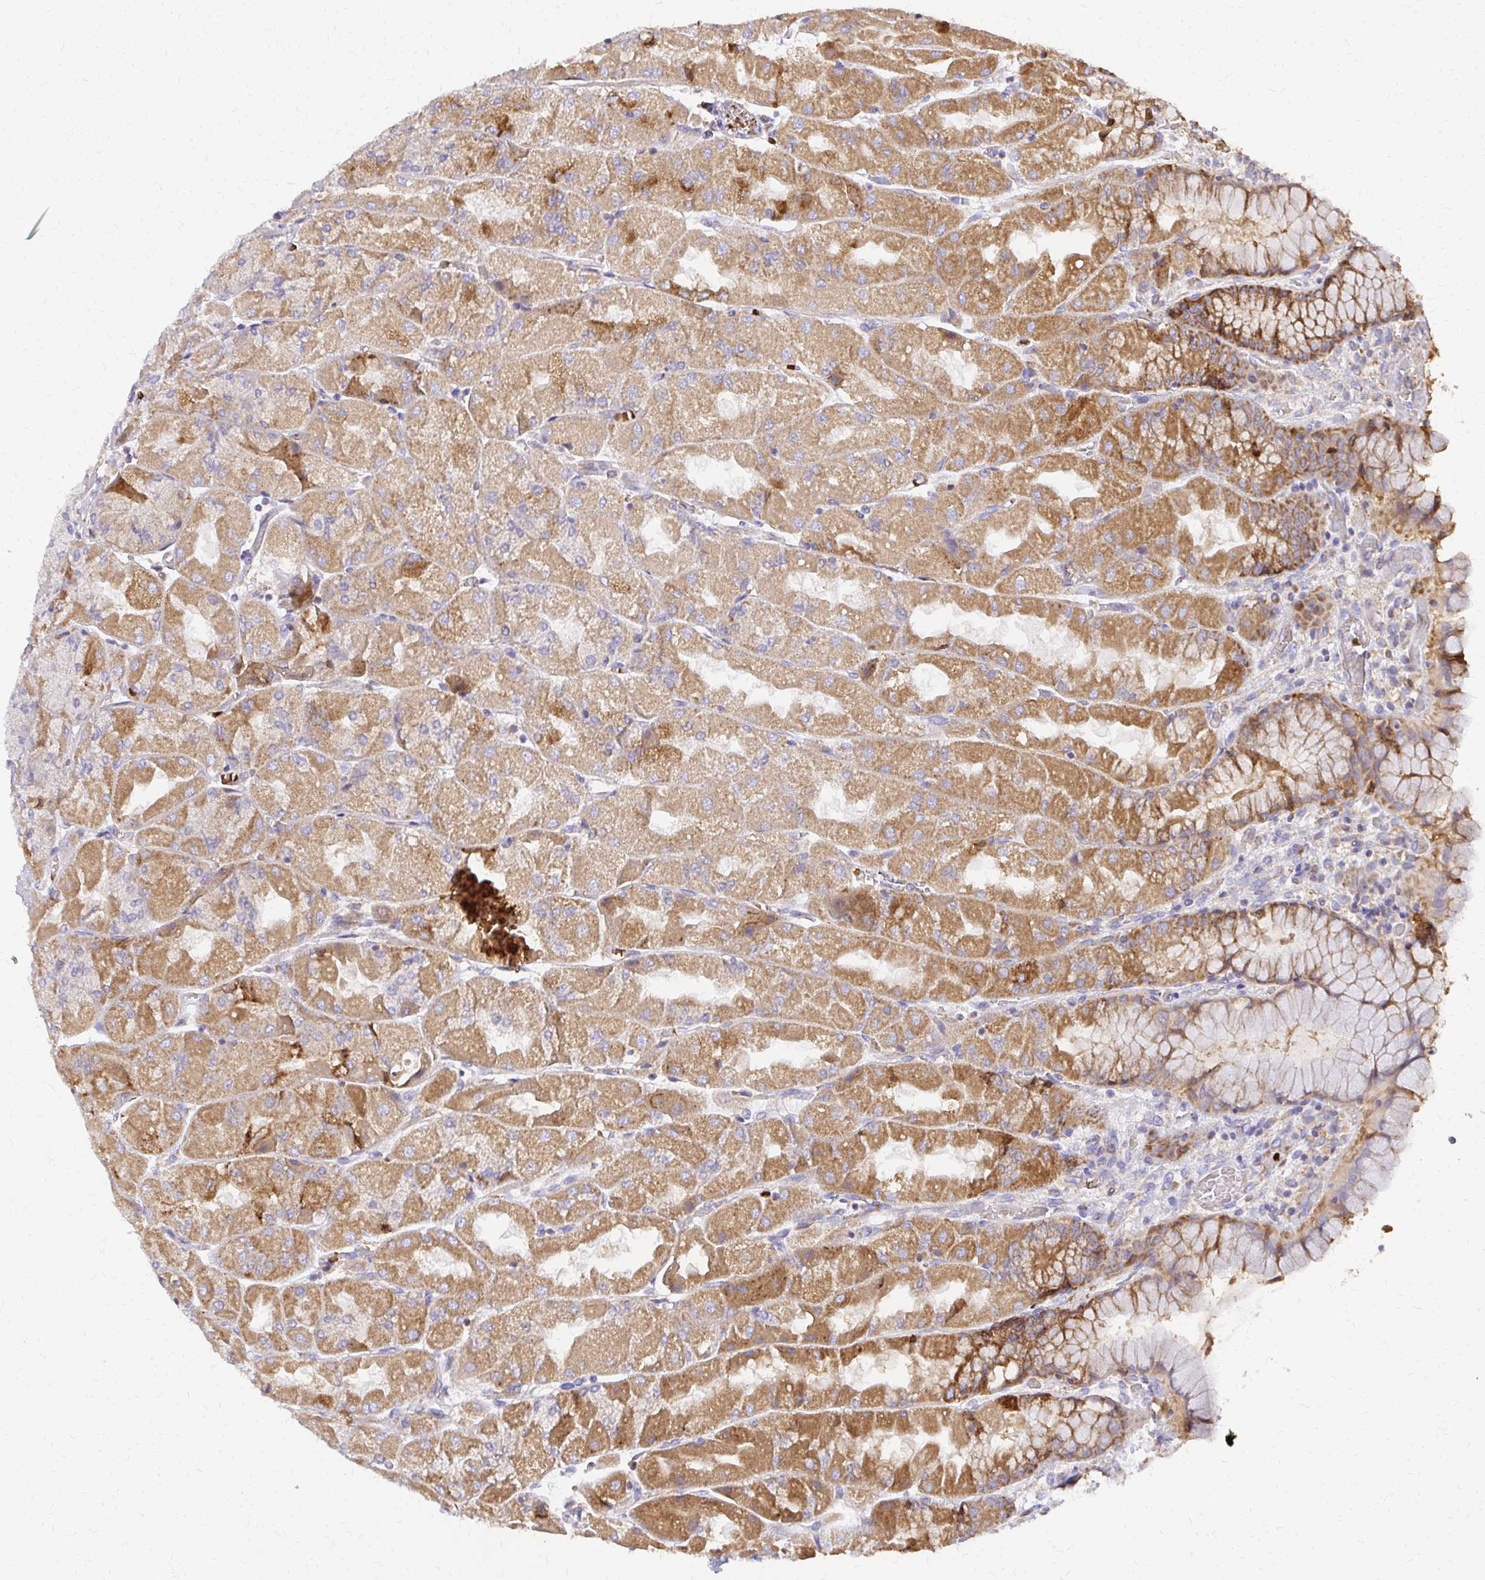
{"staining": {"intensity": "moderate", "quantity": ">75%", "location": "cytoplasmic/membranous"}, "tissue": "stomach", "cell_type": "Glandular cells", "image_type": "normal", "snomed": [{"axis": "morphology", "description": "Normal tissue, NOS"}, {"axis": "topography", "description": "Stomach"}], "caption": "Protein staining shows moderate cytoplasmic/membranous positivity in approximately >75% of glandular cells in normal stomach.", "gene": "MRPL13", "patient": {"sex": "female", "age": 61}}